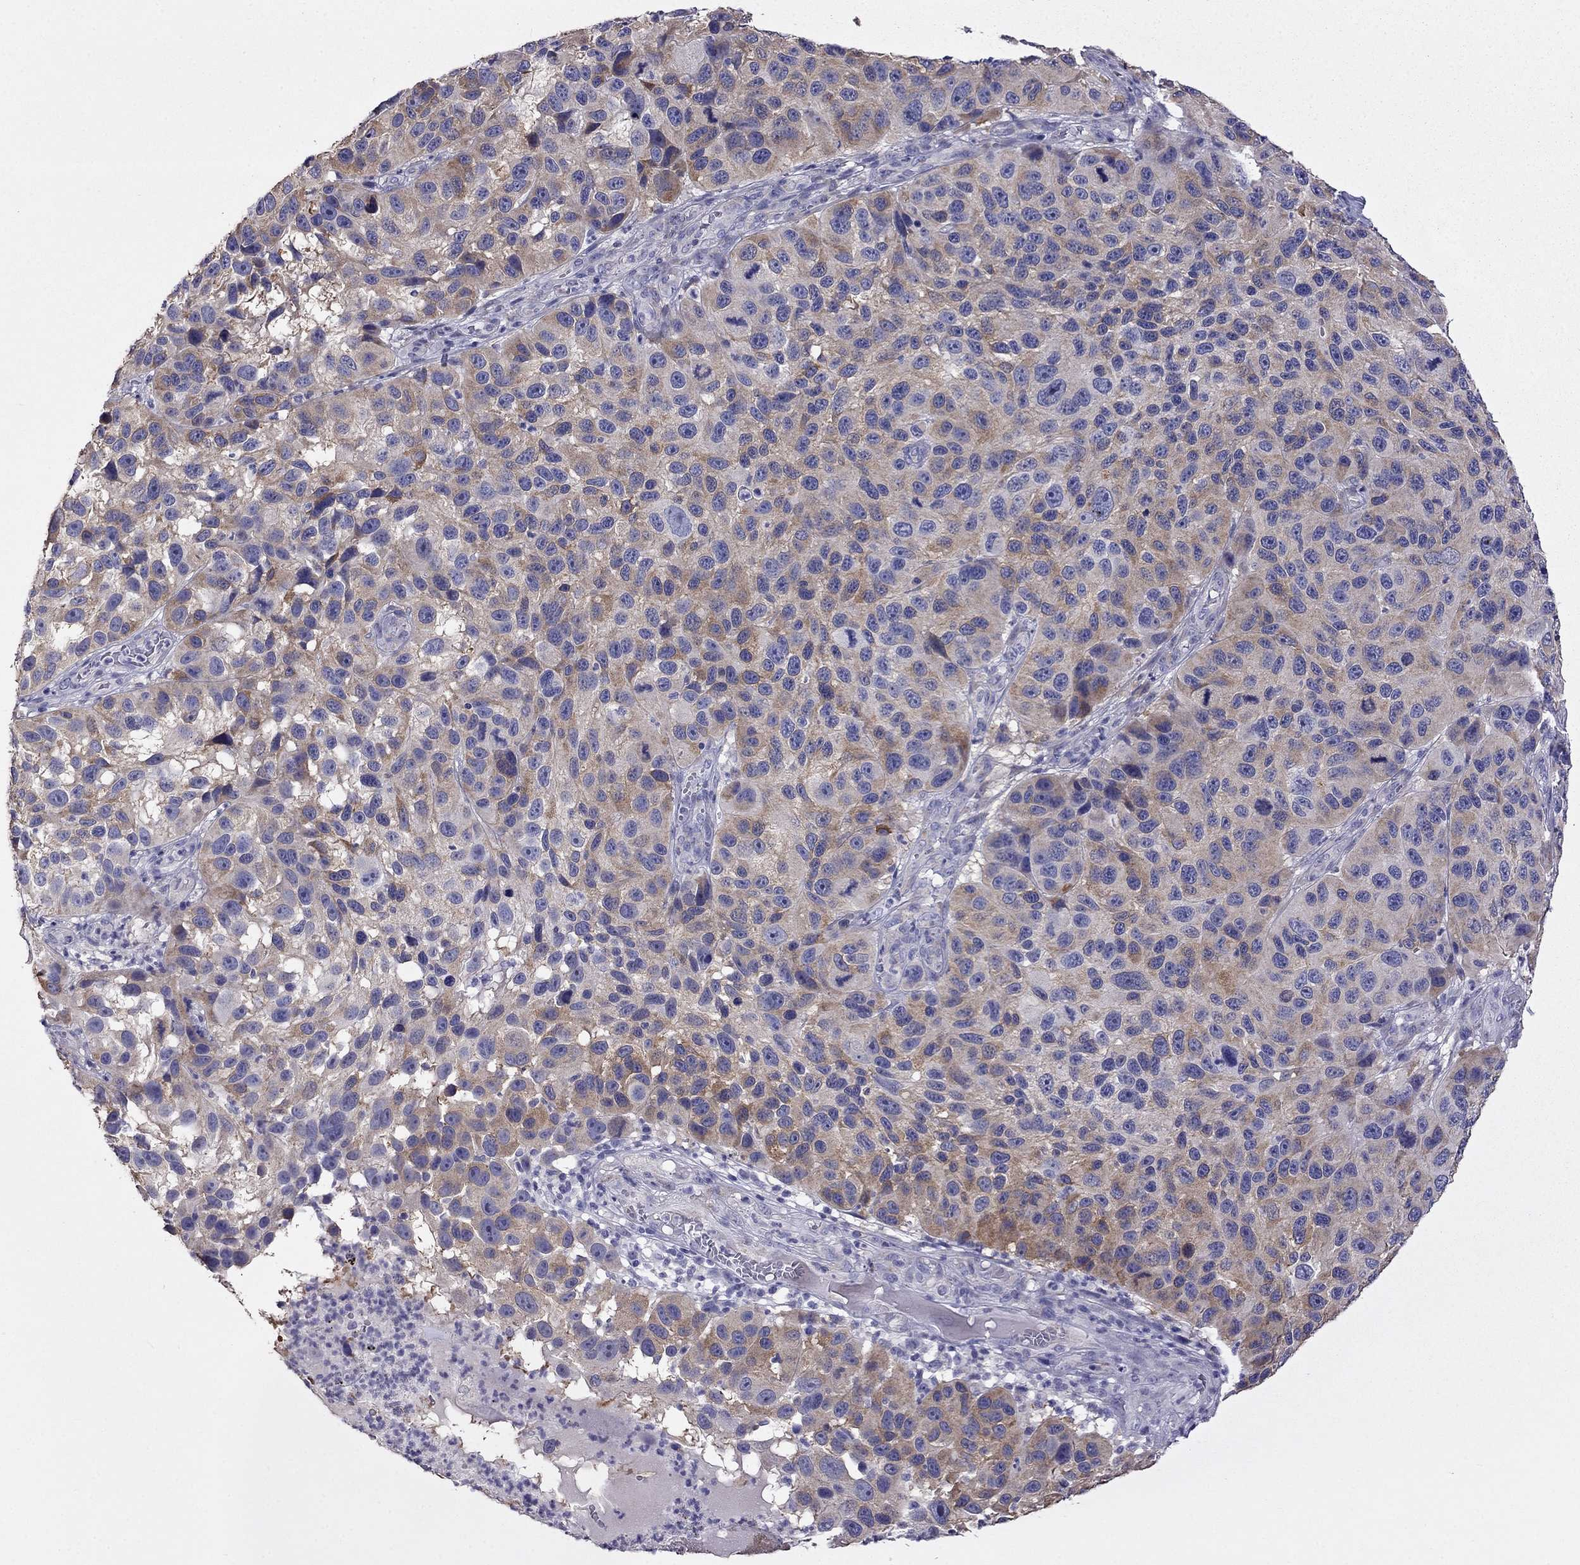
{"staining": {"intensity": "weak", "quantity": "25%-75%", "location": "cytoplasmic/membranous"}, "tissue": "melanoma", "cell_type": "Tumor cells", "image_type": "cancer", "snomed": [{"axis": "morphology", "description": "Malignant melanoma, NOS"}, {"axis": "topography", "description": "Skin"}], "caption": "A photomicrograph showing weak cytoplasmic/membranous expression in approximately 25%-75% of tumor cells in malignant melanoma, as visualized by brown immunohistochemical staining.", "gene": "AK5", "patient": {"sex": "male", "age": 53}}